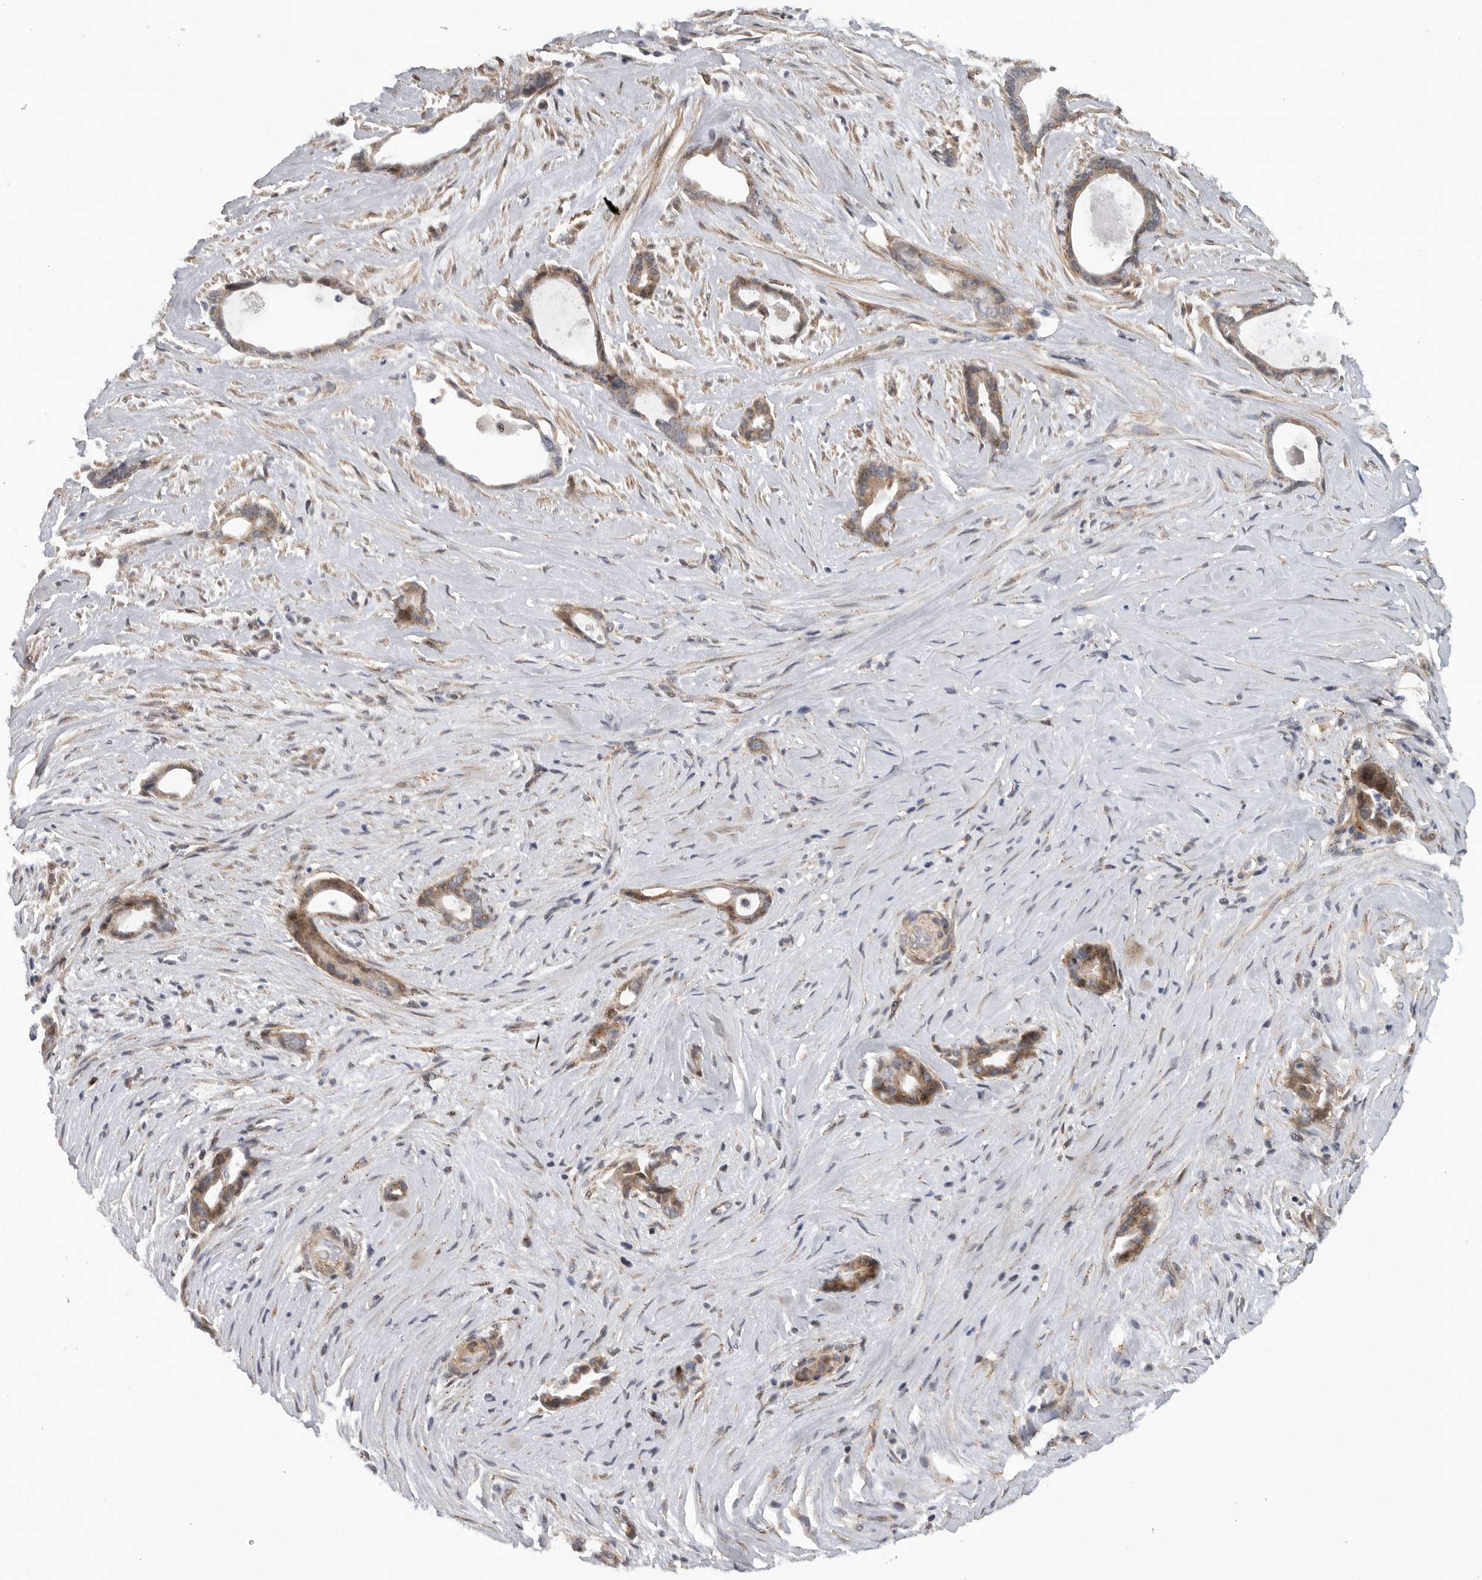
{"staining": {"intensity": "moderate", "quantity": ">75%", "location": "cytoplasmic/membranous"}, "tissue": "liver cancer", "cell_type": "Tumor cells", "image_type": "cancer", "snomed": [{"axis": "morphology", "description": "Cholangiocarcinoma"}, {"axis": "topography", "description": "Liver"}], "caption": "Brown immunohistochemical staining in cholangiocarcinoma (liver) reveals moderate cytoplasmic/membranous staining in about >75% of tumor cells. (DAB IHC, brown staining for protein, blue staining for nuclei).", "gene": "TMPRSS11F", "patient": {"sex": "female", "age": 55}}